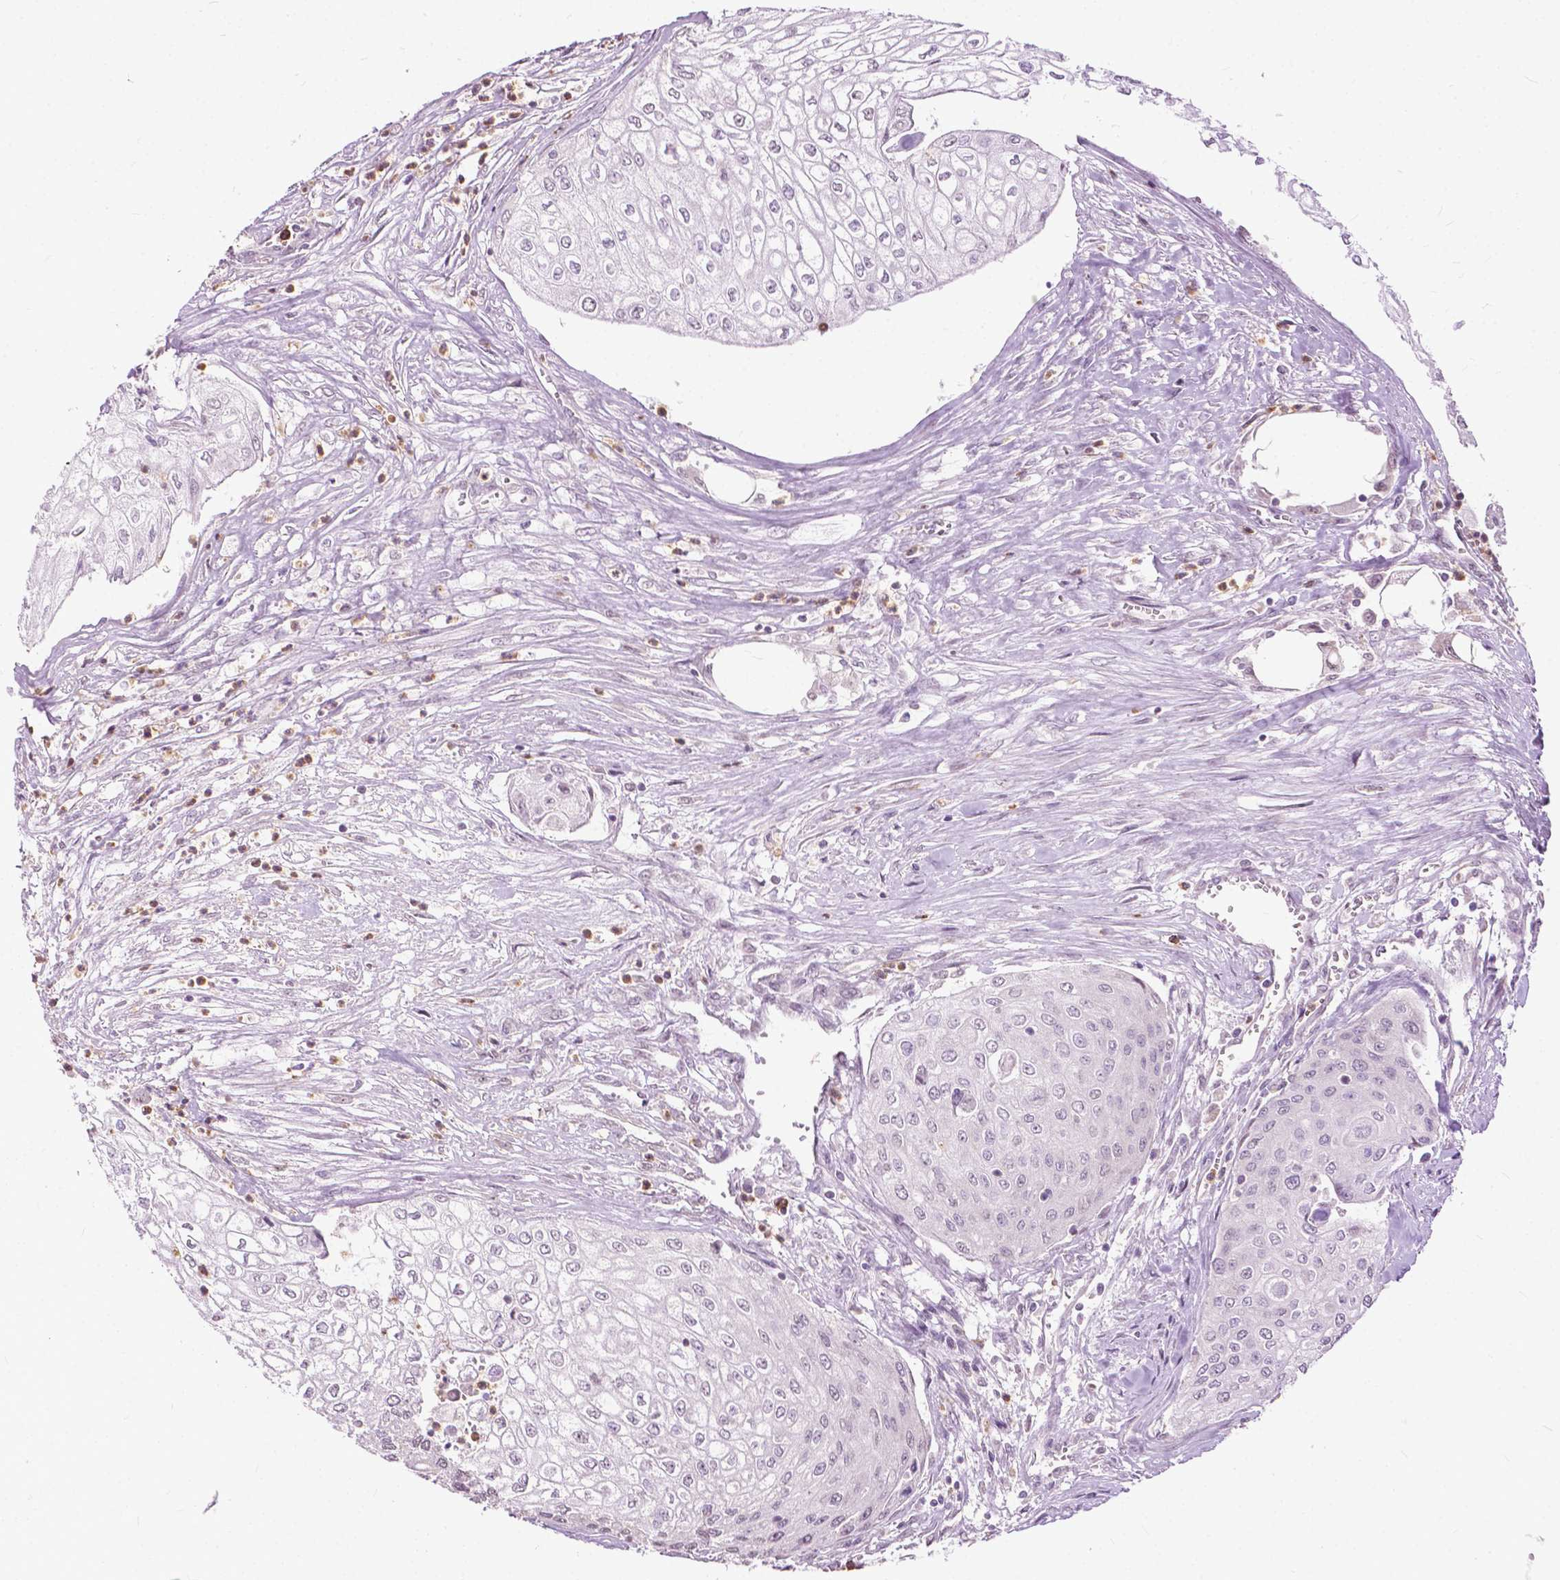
{"staining": {"intensity": "negative", "quantity": "none", "location": "none"}, "tissue": "urothelial cancer", "cell_type": "Tumor cells", "image_type": "cancer", "snomed": [{"axis": "morphology", "description": "Urothelial carcinoma, High grade"}, {"axis": "topography", "description": "Urinary bladder"}], "caption": "High magnification brightfield microscopy of urothelial carcinoma (high-grade) stained with DAB (brown) and counterstained with hematoxylin (blue): tumor cells show no significant positivity.", "gene": "TTC9B", "patient": {"sex": "male", "age": 62}}